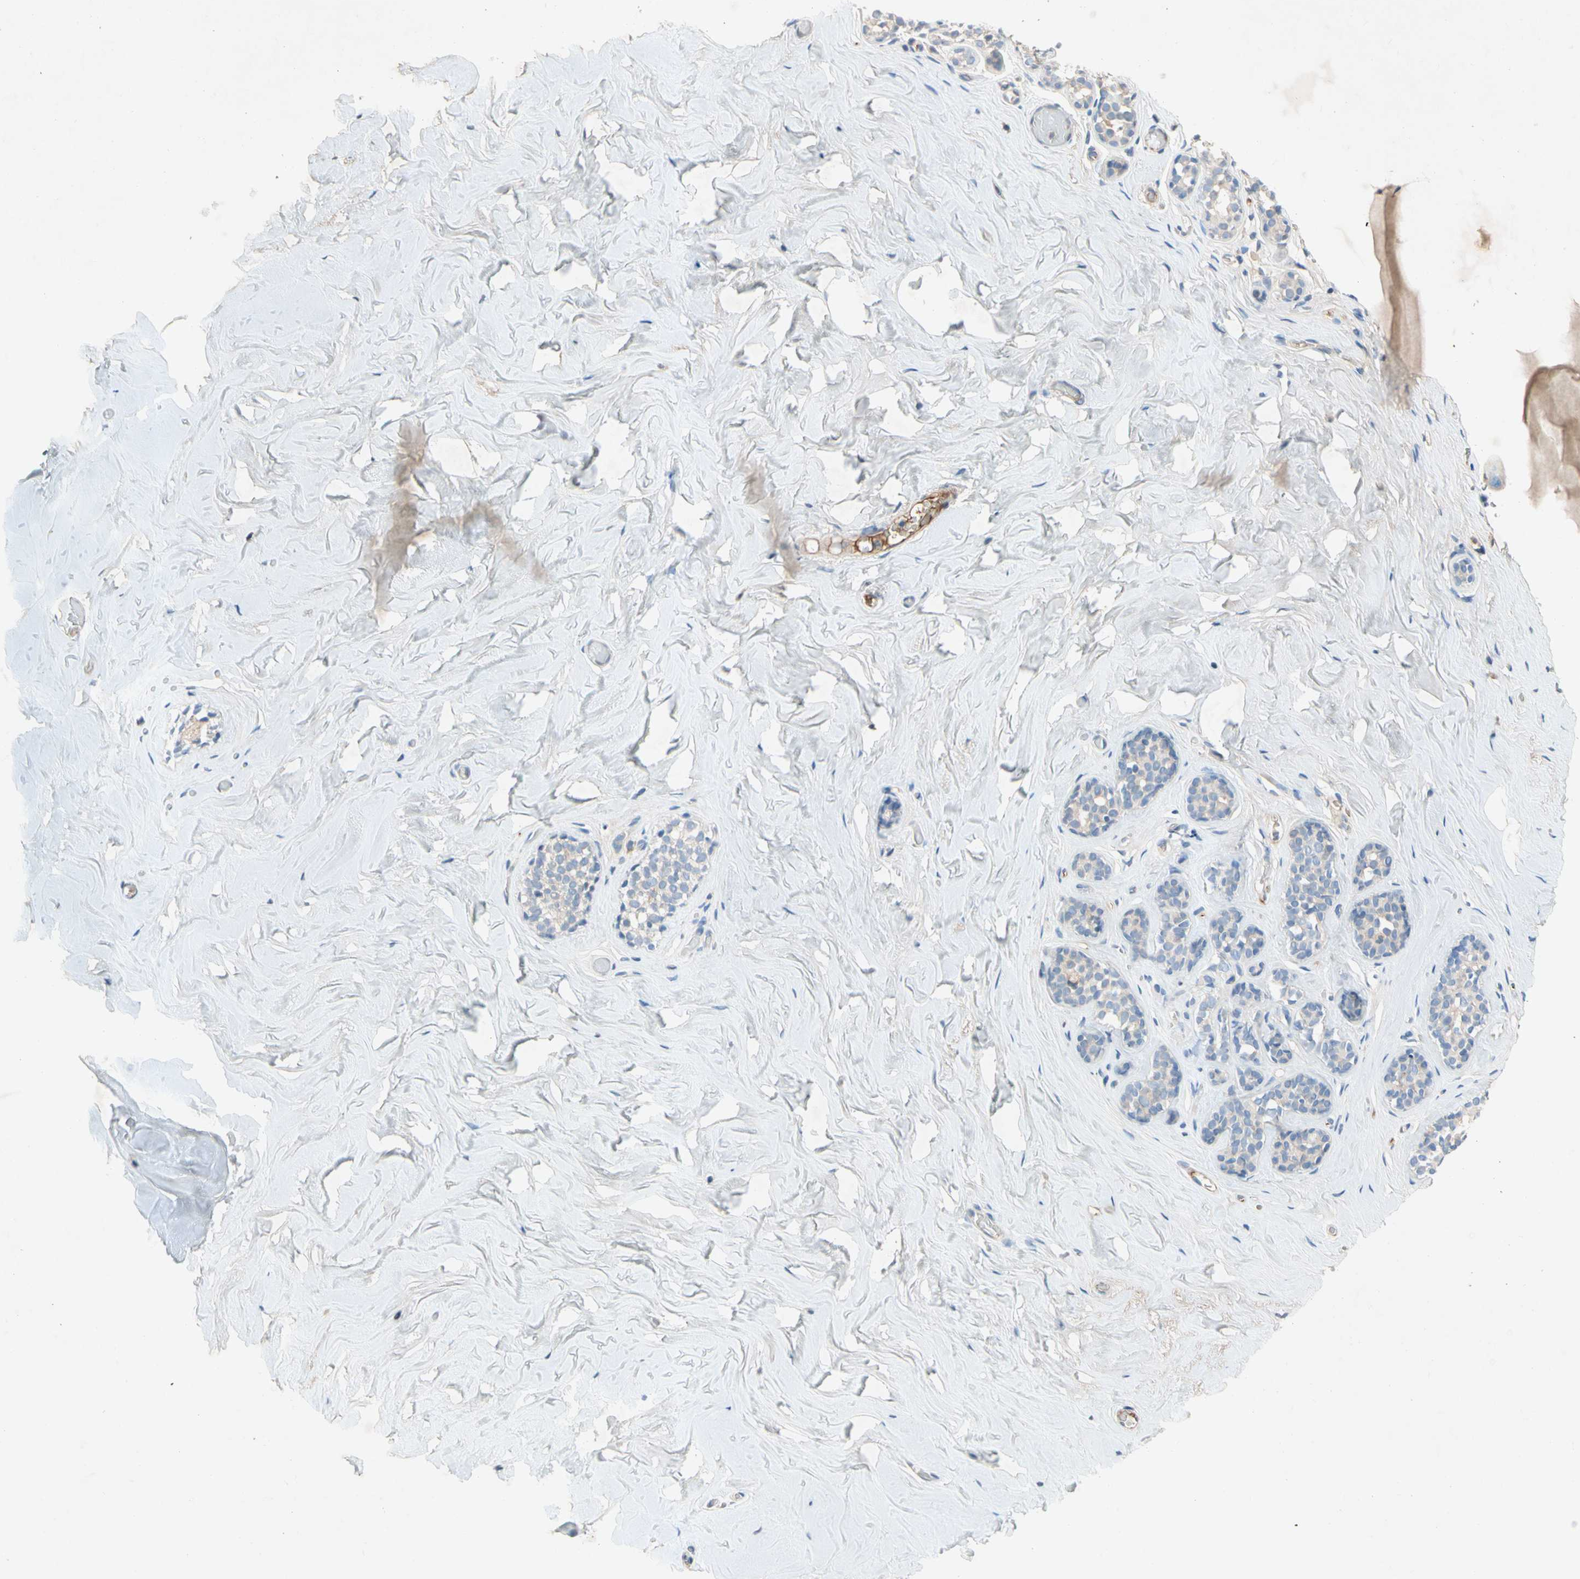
{"staining": {"intensity": "negative", "quantity": "none", "location": "none"}, "tissue": "breast", "cell_type": "Adipocytes", "image_type": "normal", "snomed": [{"axis": "morphology", "description": "Normal tissue, NOS"}, {"axis": "topography", "description": "Breast"}], "caption": "Immunohistochemical staining of normal human breast shows no significant staining in adipocytes. (Stains: DAB immunohistochemistry (IHC) with hematoxylin counter stain, Microscopy: brightfield microscopy at high magnification).", "gene": "NDFIP2", "patient": {"sex": "female", "age": 75}}